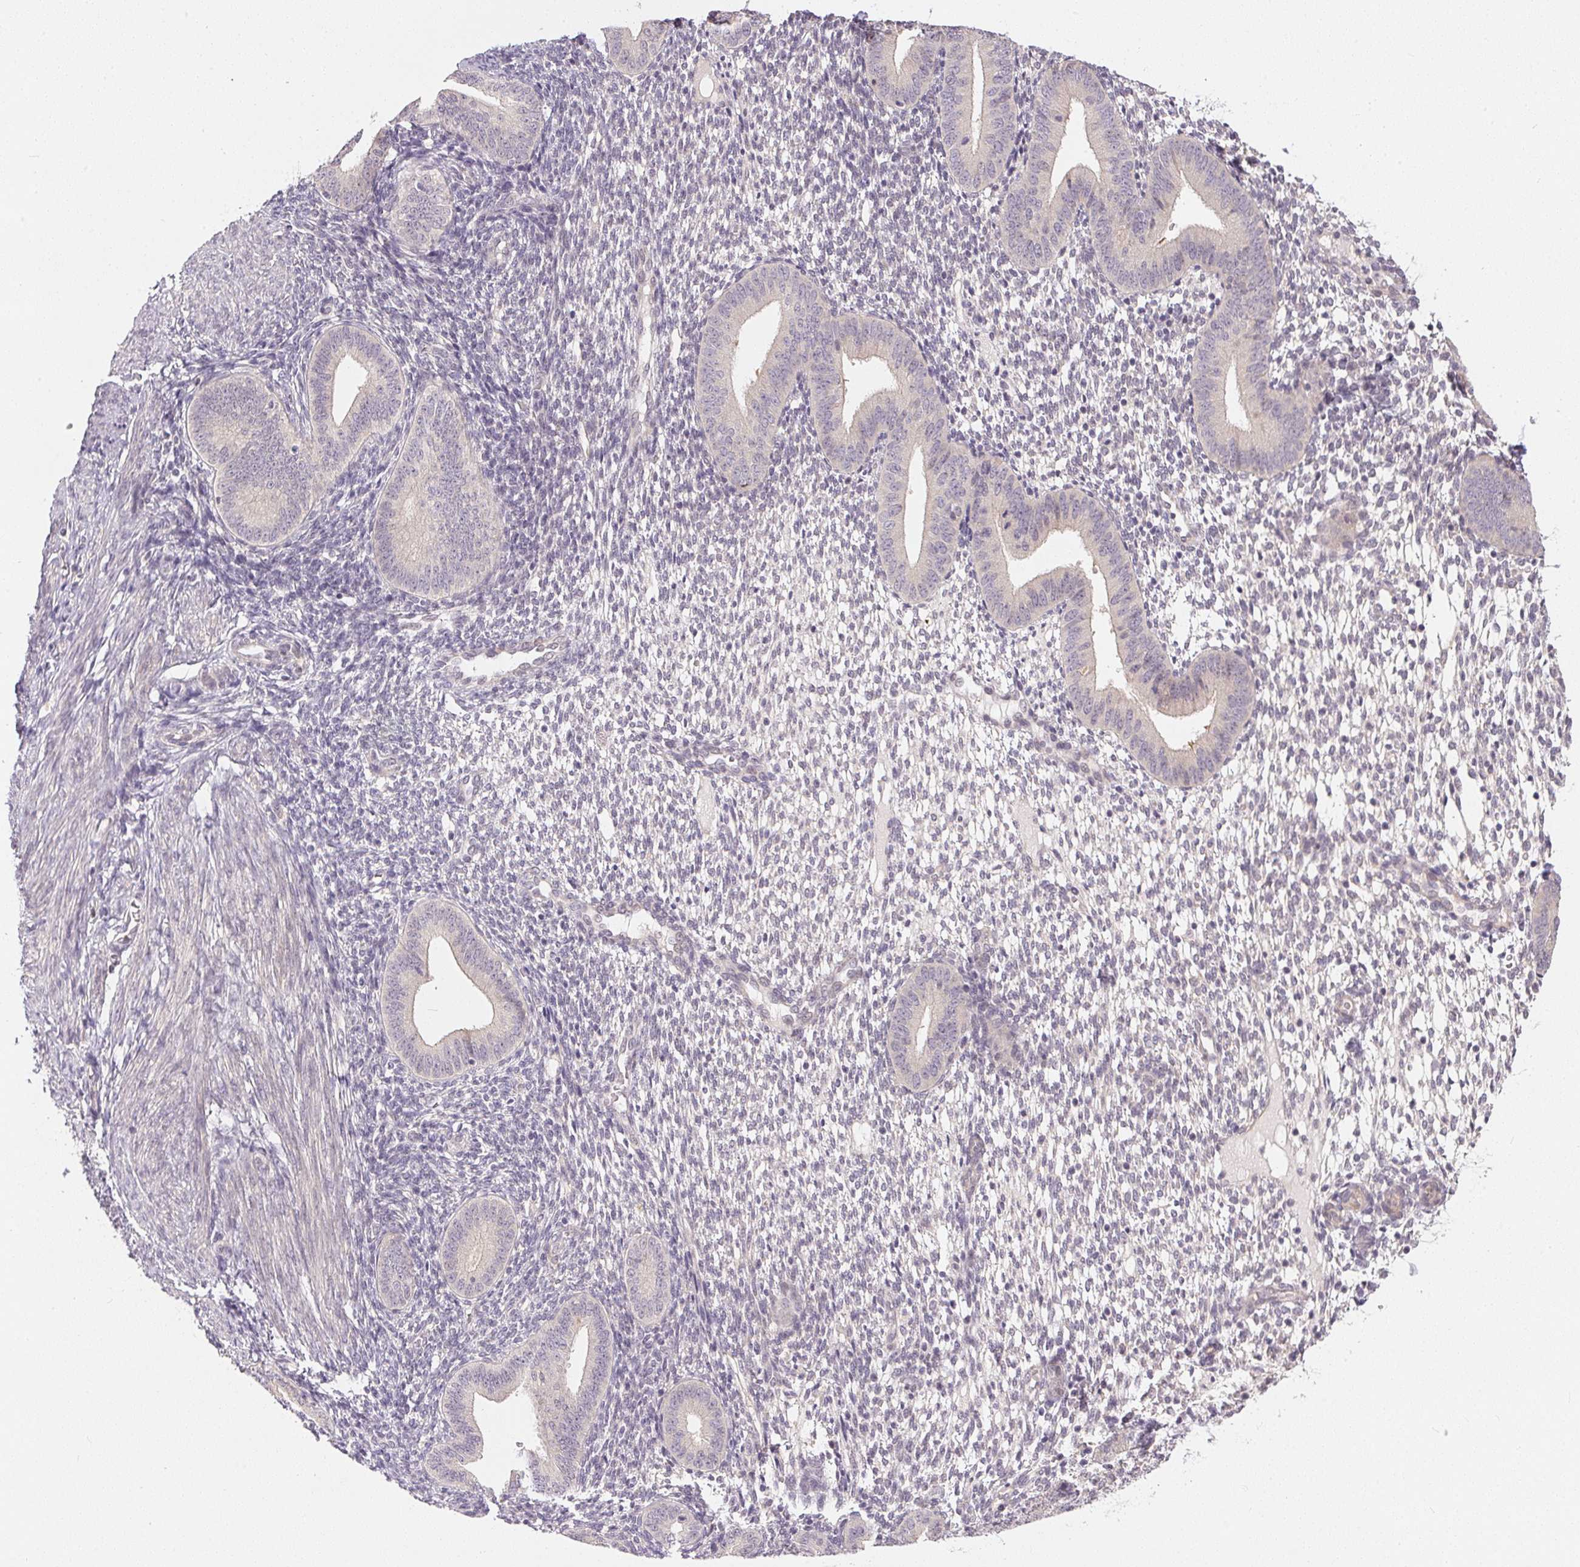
{"staining": {"intensity": "negative", "quantity": "none", "location": "none"}, "tissue": "endometrium", "cell_type": "Cells in endometrial stroma", "image_type": "normal", "snomed": [{"axis": "morphology", "description": "Normal tissue, NOS"}, {"axis": "topography", "description": "Endometrium"}], "caption": "The immunohistochemistry (IHC) photomicrograph has no significant positivity in cells in endometrial stroma of endometrium. (DAB immunohistochemistry visualized using brightfield microscopy, high magnification).", "gene": "TTC23L", "patient": {"sex": "female", "age": 40}}